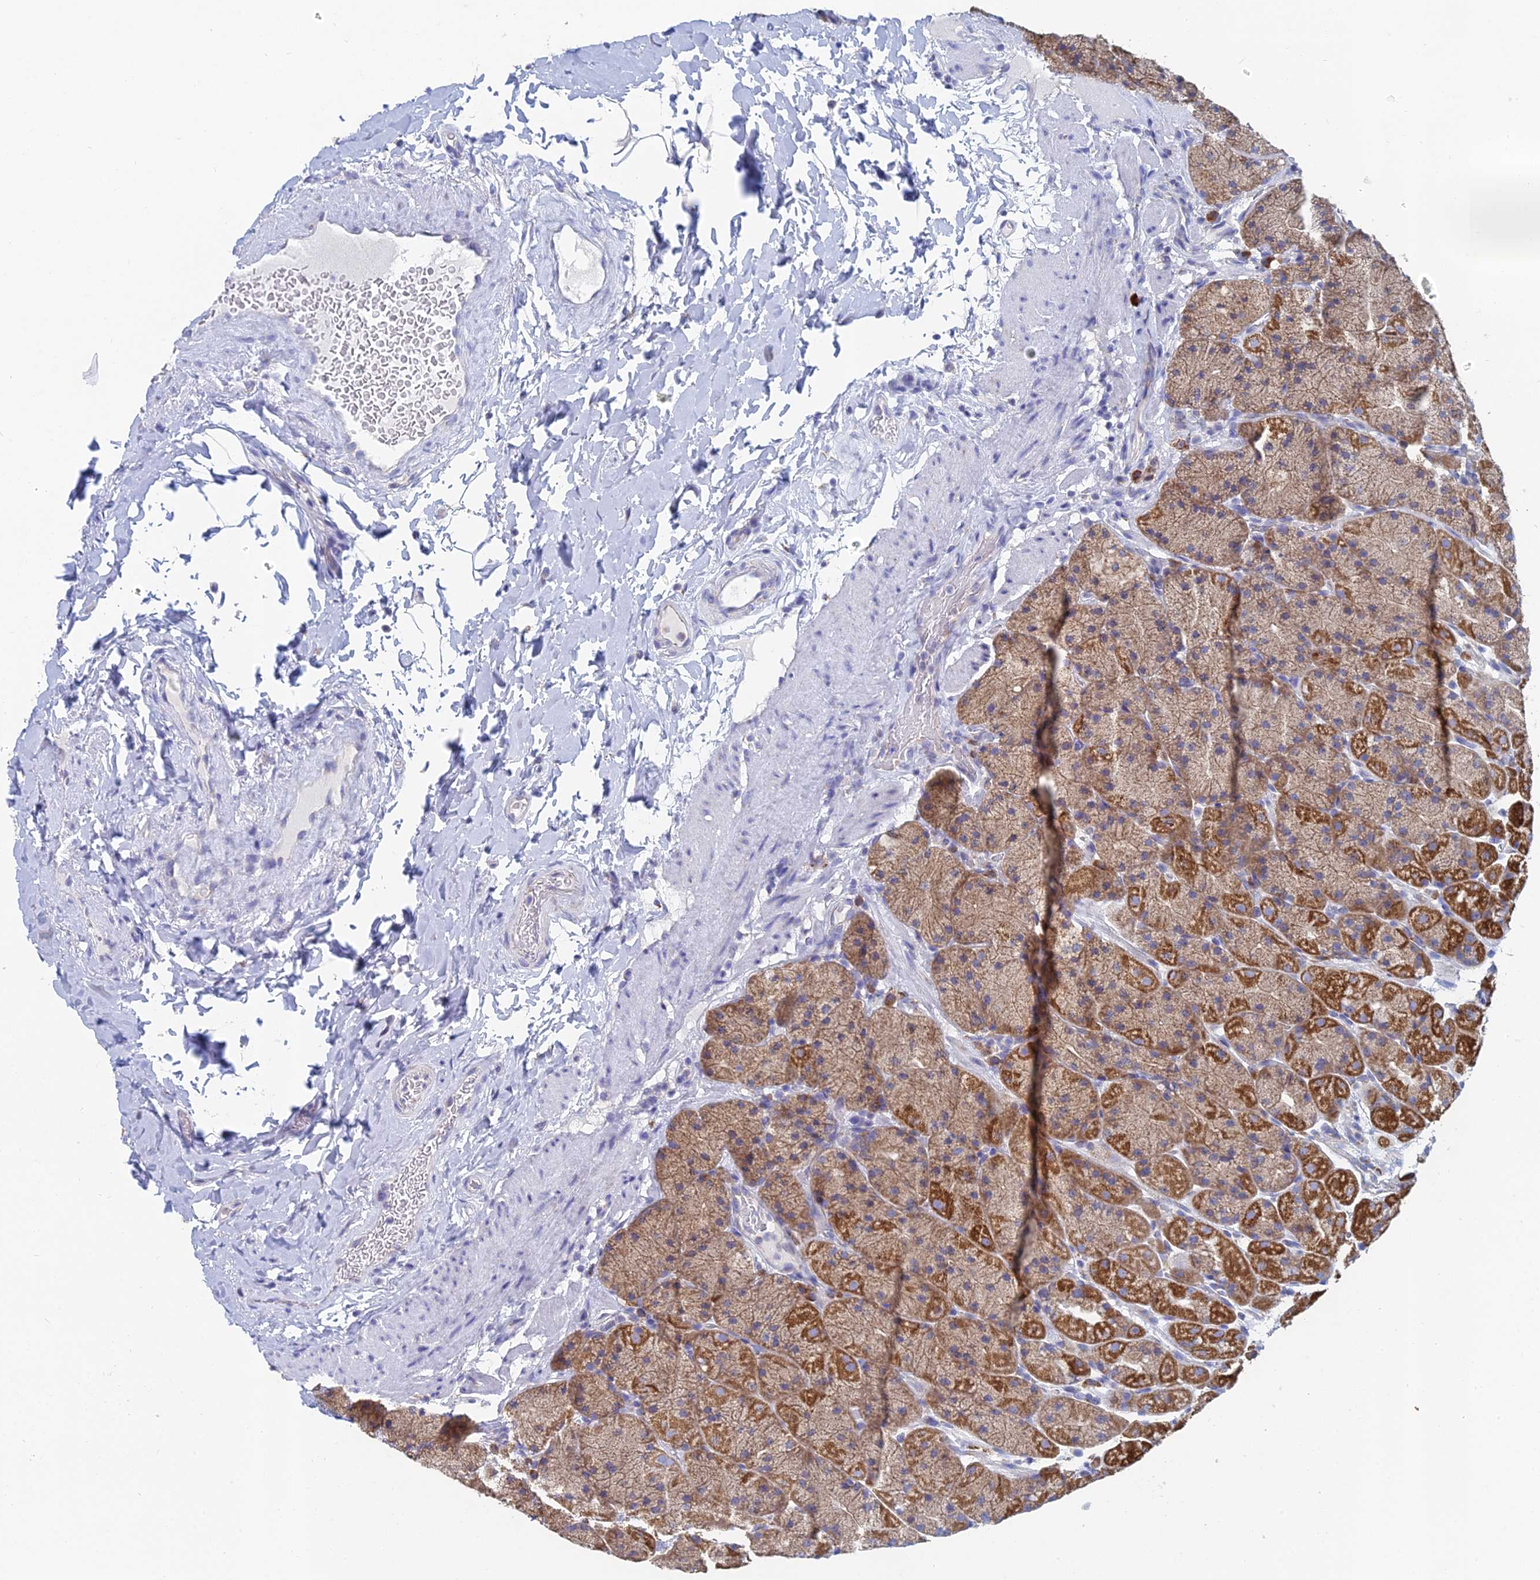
{"staining": {"intensity": "strong", "quantity": ">75%", "location": "cytoplasmic/membranous"}, "tissue": "stomach", "cell_type": "Glandular cells", "image_type": "normal", "snomed": [{"axis": "morphology", "description": "Normal tissue, NOS"}, {"axis": "topography", "description": "Stomach, upper"}, {"axis": "topography", "description": "Stomach, lower"}], "caption": "Benign stomach was stained to show a protein in brown. There is high levels of strong cytoplasmic/membranous staining in approximately >75% of glandular cells. (Brightfield microscopy of DAB IHC at high magnification).", "gene": "CRACR2B", "patient": {"sex": "male", "age": 67}}